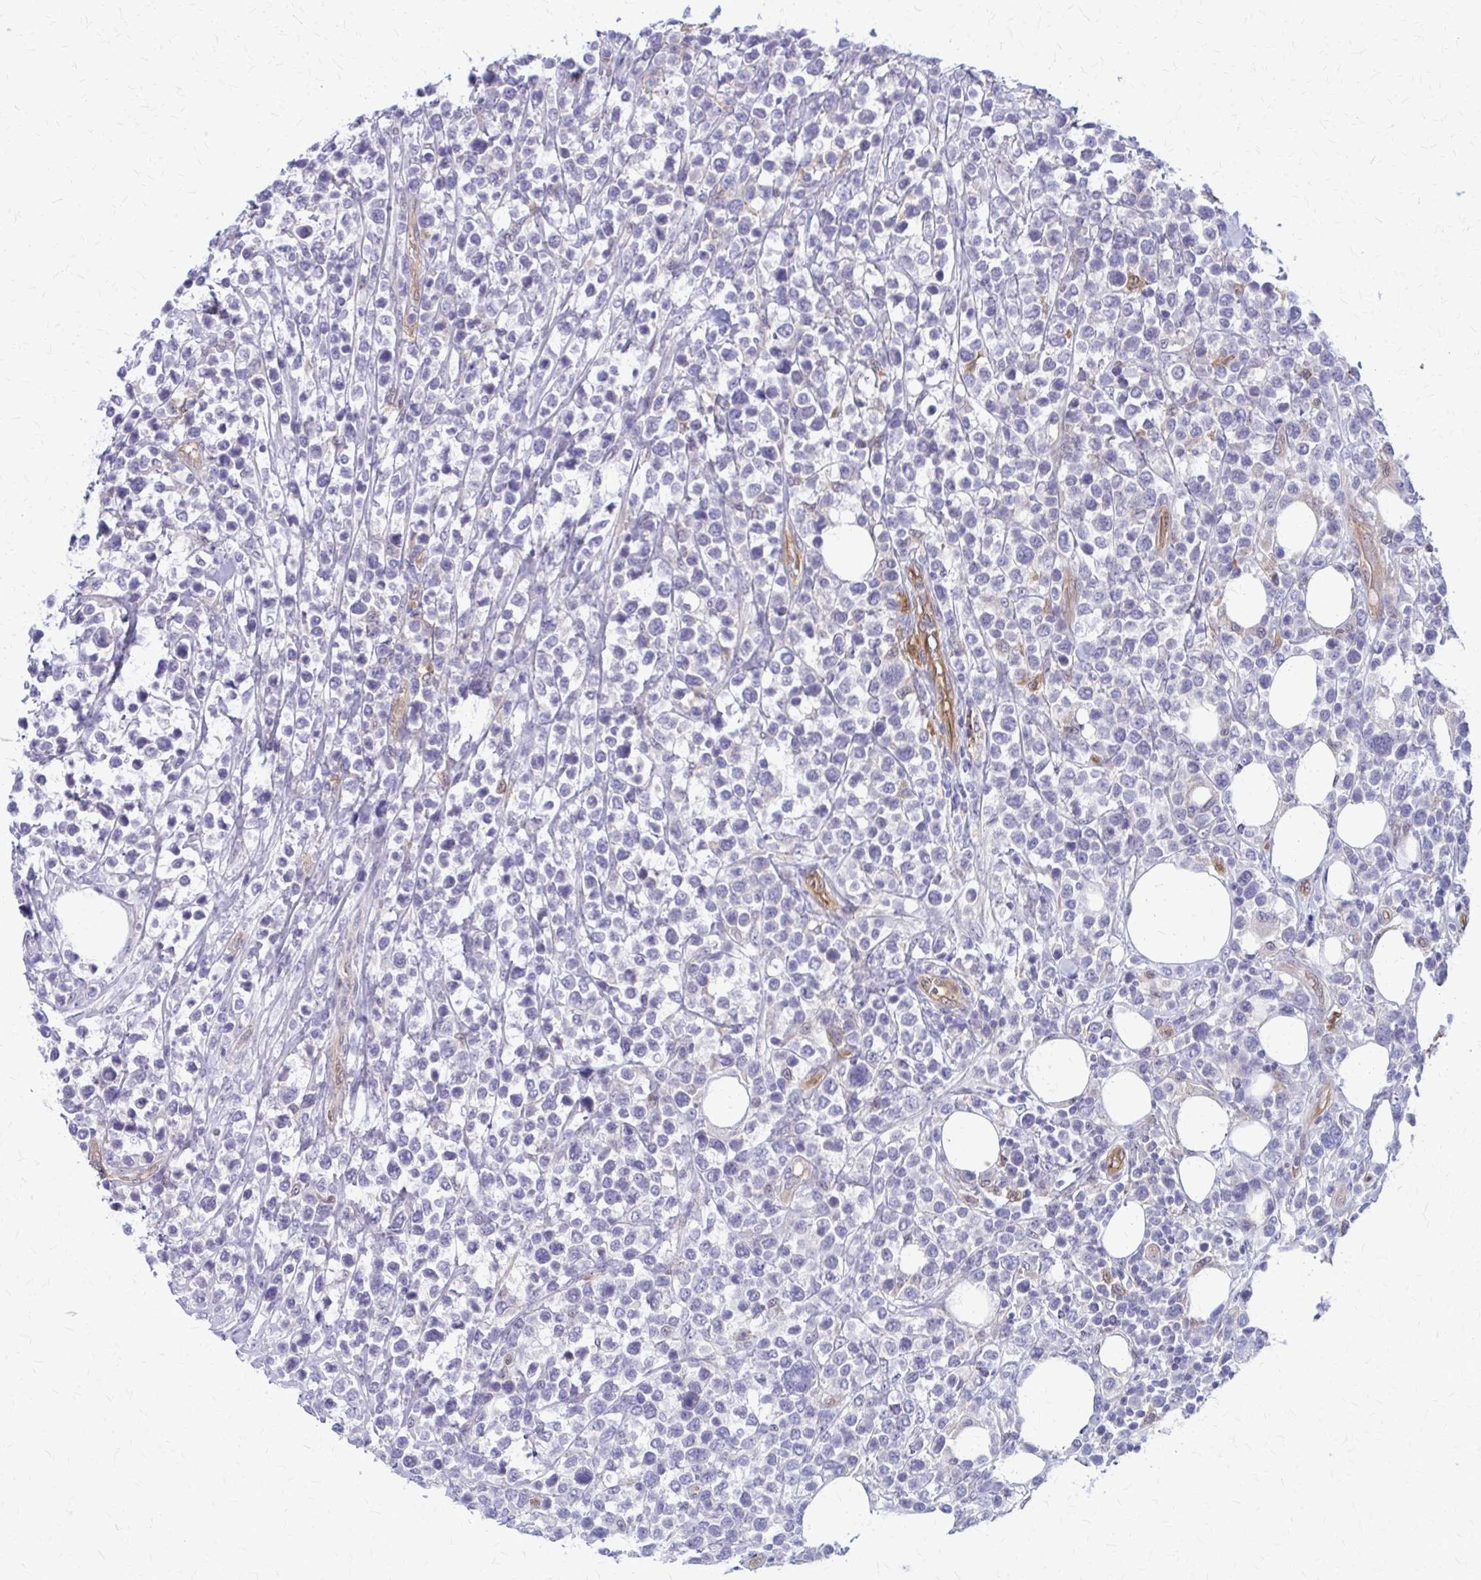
{"staining": {"intensity": "negative", "quantity": "none", "location": "none"}, "tissue": "lymphoma", "cell_type": "Tumor cells", "image_type": "cancer", "snomed": [{"axis": "morphology", "description": "Malignant lymphoma, non-Hodgkin's type, High grade"}, {"axis": "topography", "description": "Soft tissue"}], "caption": "Tumor cells are negative for protein expression in human lymphoma.", "gene": "CLIC2", "patient": {"sex": "female", "age": 56}}